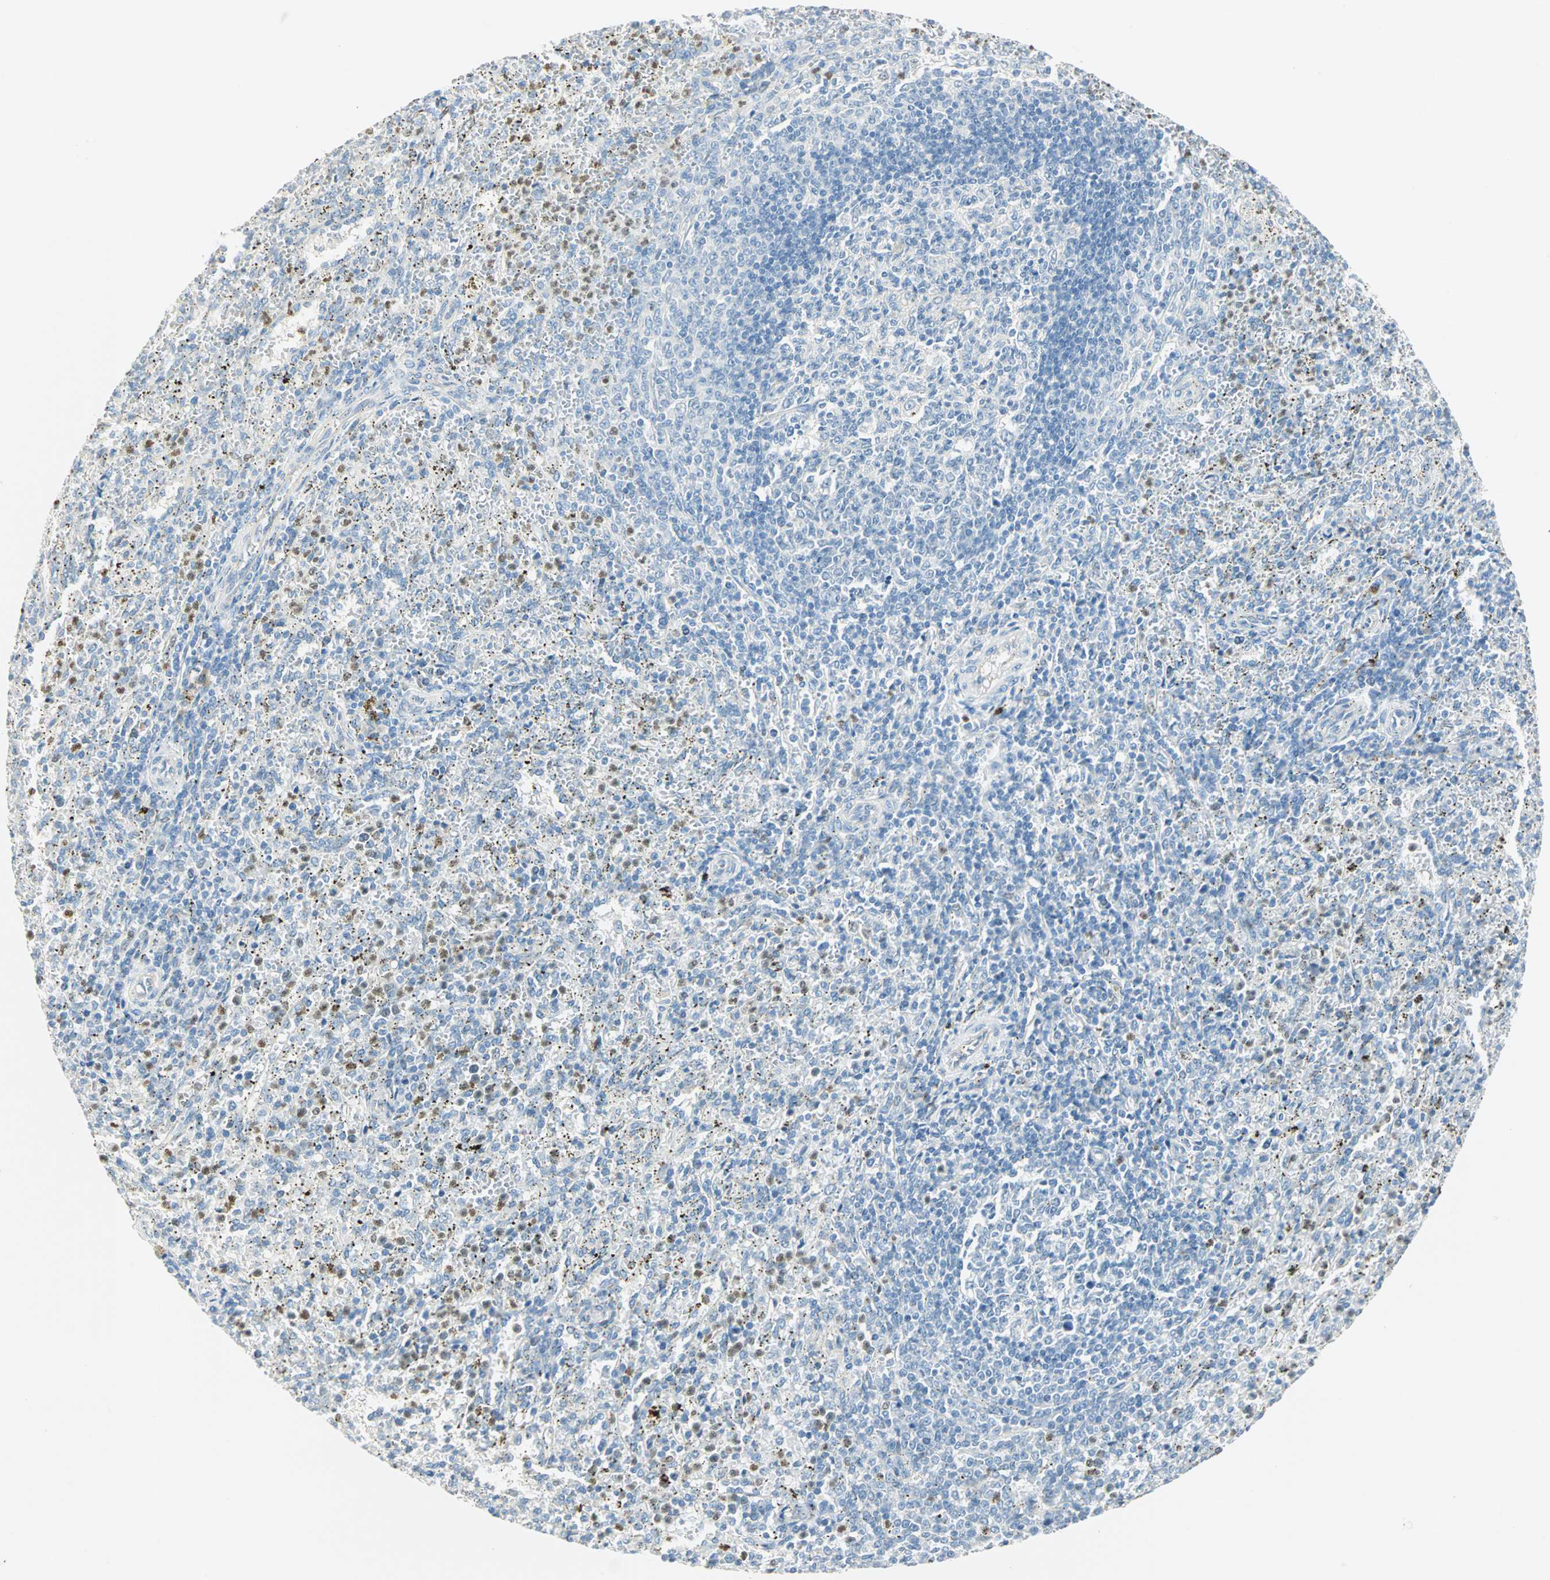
{"staining": {"intensity": "moderate", "quantity": "<25%", "location": "nuclear"}, "tissue": "spleen", "cell_type": "Cells in red pulp", "image_type": "normal", "snomed": [{"axis": "morphology", "description": "Normal tissue, NOS"}, {"axis": "topography", "description": "Spleen"}], "caption": "Protein analysis of normal spleen shows moderate nuclear positivity in about <25% of cells in red pulp.", "gene": "MLLT10", "patient": {"sex": "female", "age": 10}}